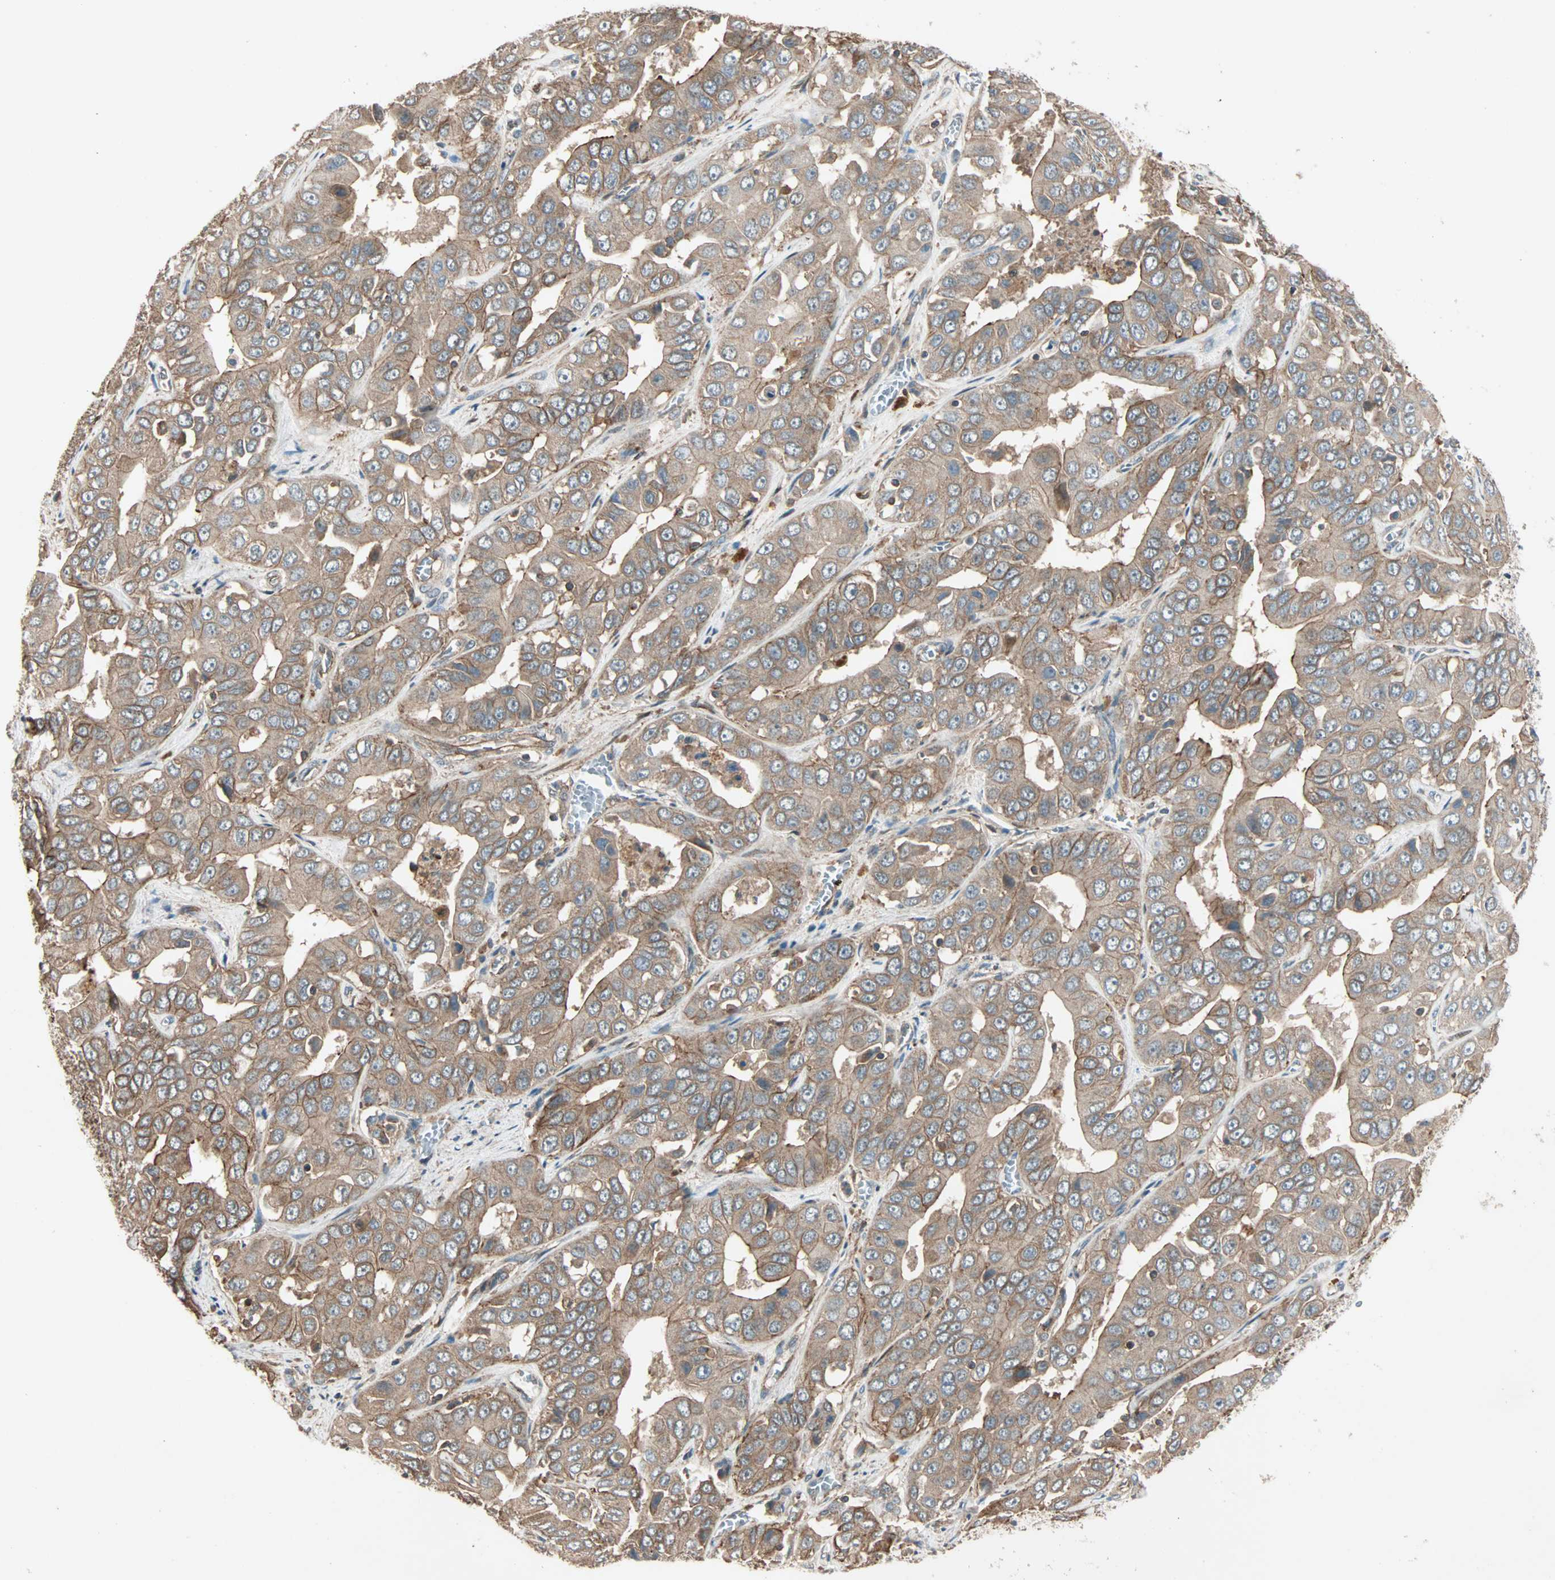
{"staining": {"intensity": "moderate", "quantity": ">75%", "location": "cytoplasmic/membranous"}, "tissue": "liver cancer", "cell_type": "Tumor cells", "image_type": "cancer", "snomed": [{"axis": "morphology", "description": "Cholangiocarcinoma"}, {"axis": "topography", "description": "Liver"}], "caption": "The immunohistochemical stain labels moderate cytoplasmic/membranous staining in tumor cells of liver cancer tissue. The staining is performed using DAB brown chromogen to label protein expression. The nuclei are counter-stained blue using hematoxylin.", "gene": "MAP3K21", "patient": {"sex": "female", "age": 52}}